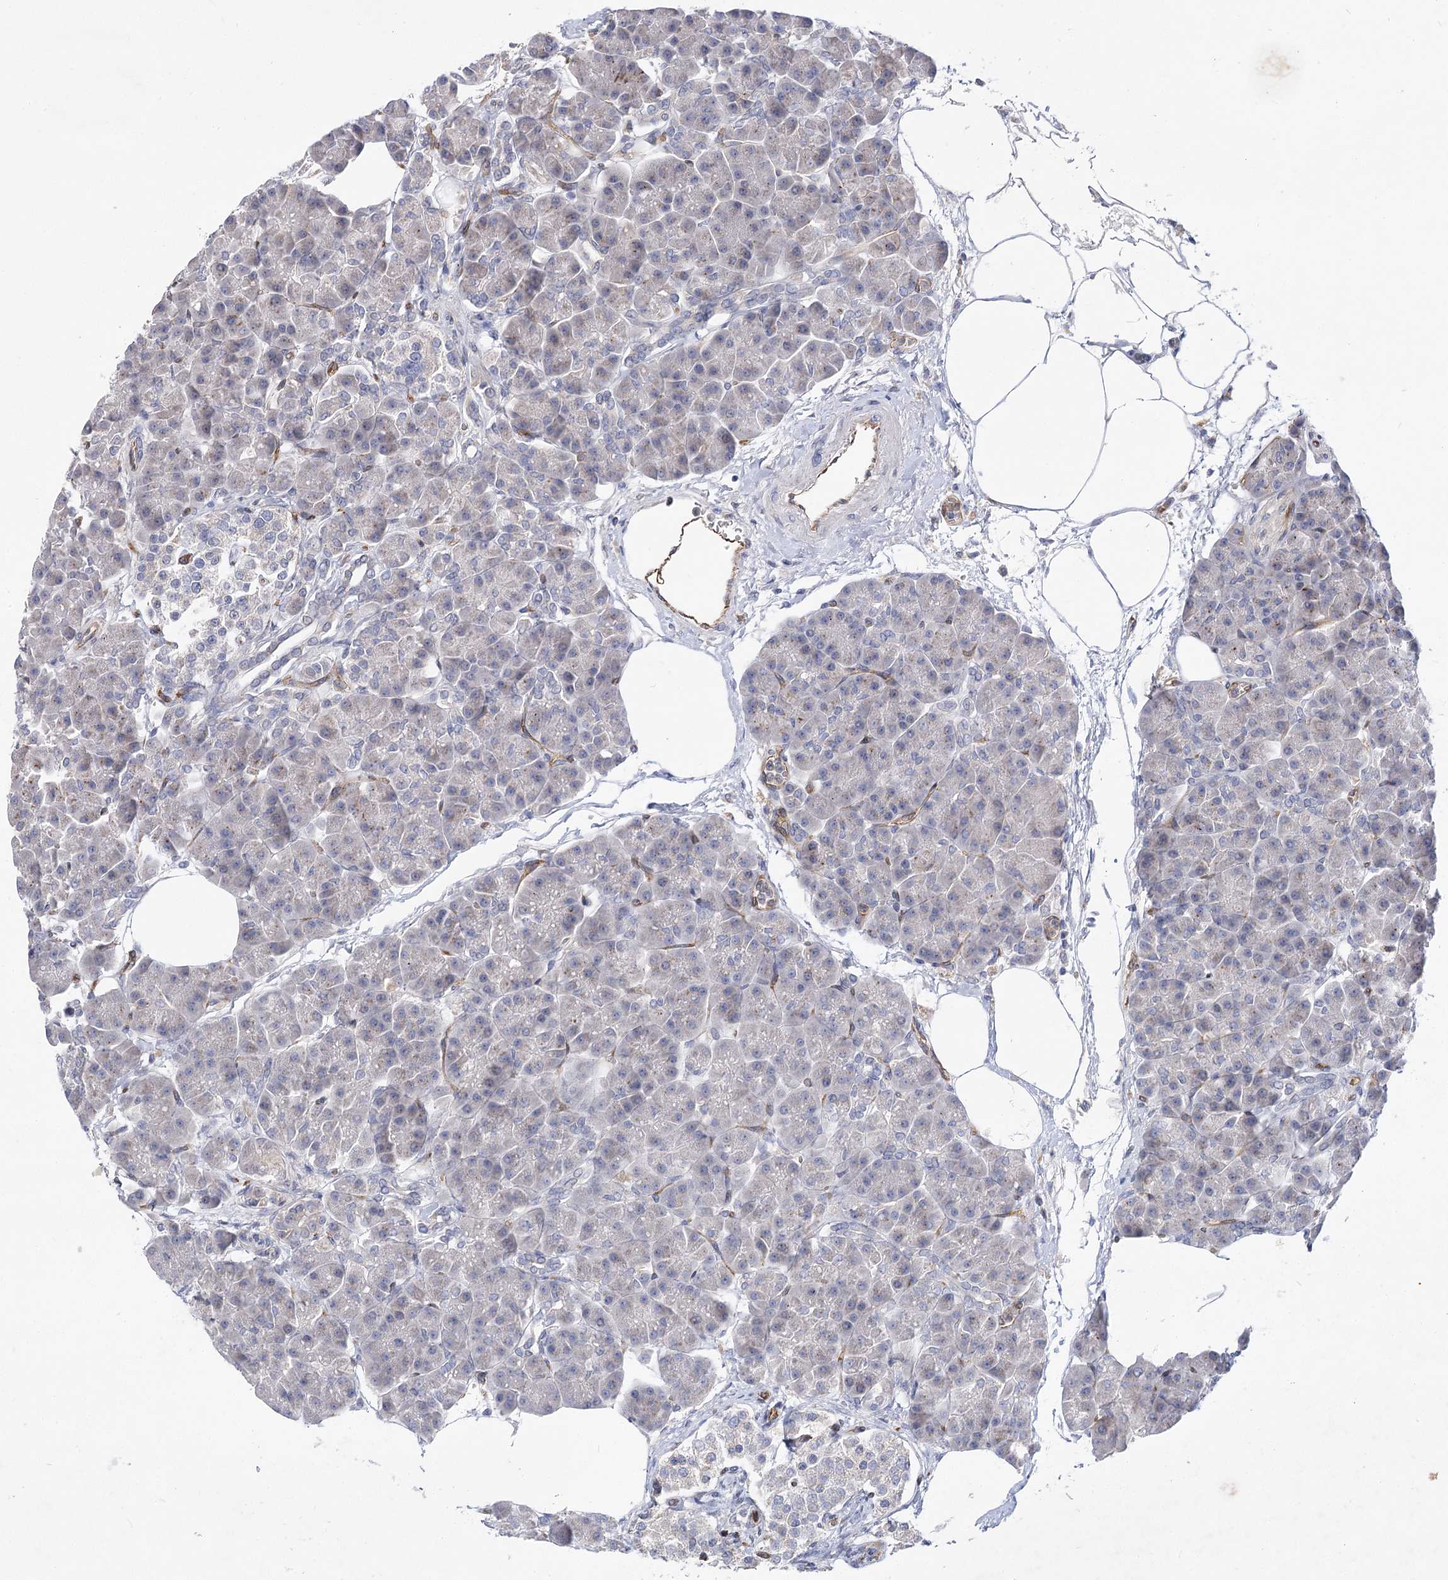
{"staining": {"intensity": "negative", "quantity": "none", "location": "none"}, "tissue": "pancreas", "cell_type": "Exocrine glandular cells", "image_type": "normal", "snomed": [{"axis": "morphology", "description": "Normal tissue, NOS"}, {"axis": "topography", "description": "Pancreas"}], "caption": "A high-resolution photomicrograph shows immunohistochemistry (IHC) staining of unremarkable pancreas, which exhibits no significant positivity in exocrine glandular cells. (Stains: DAB IHC with hematoxylin counter stain, Microscopy: brightfield microscopy at high magnification).", "gene": "ARHGAP31", "patient": {"sex": "female", "age": 70}}